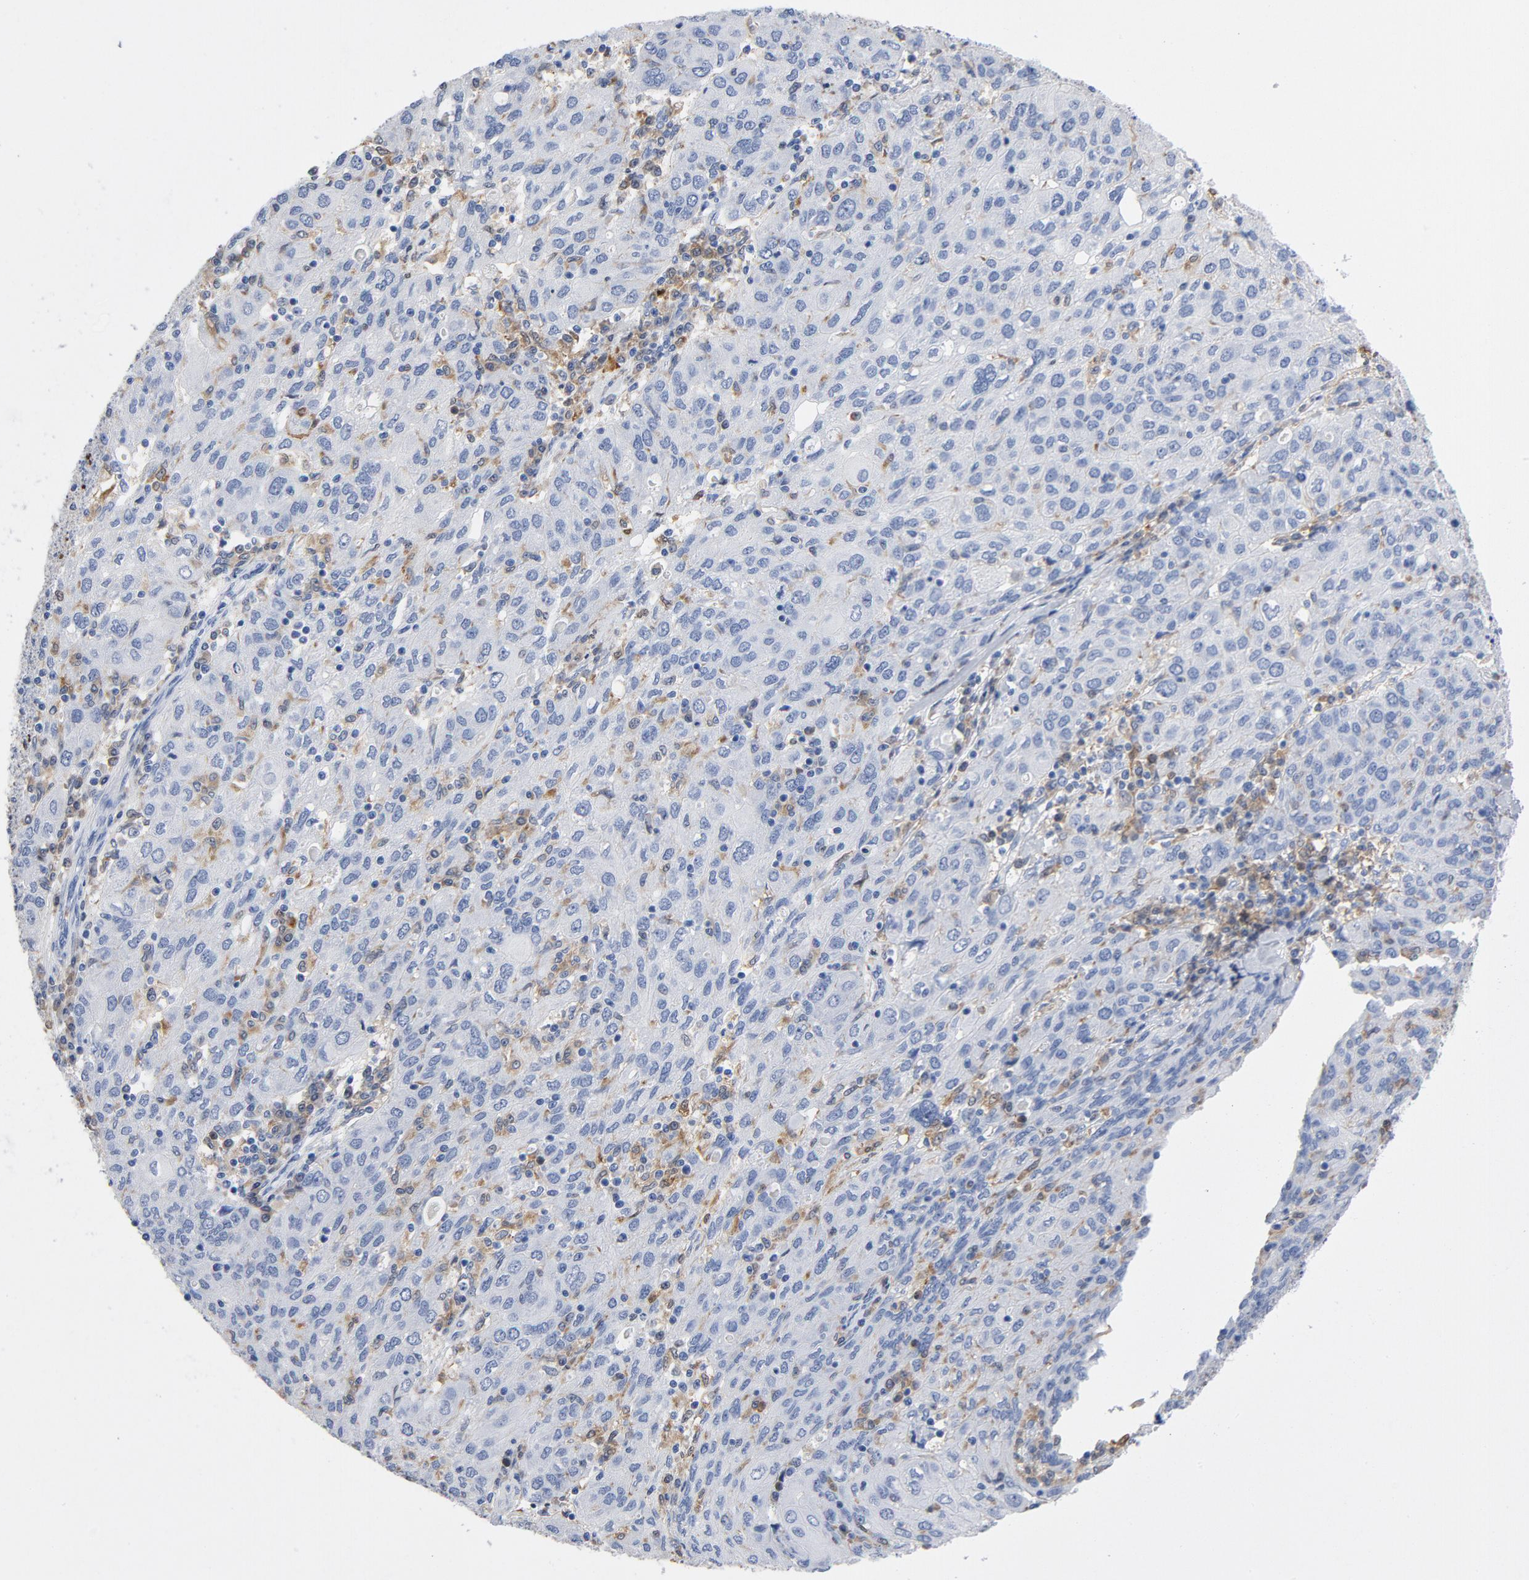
{"staining": {"intensity": "negative", "quantity": "none", "location": "none"}, "tissue": "ovarian cancer", "cell_type": "Tumor cells", "image_type": "cancer", "snomed": [{"axis": "morphology", "description": "Carcinoma, endometroid"}, {"axis": "topography", "description": "Ovary"}], "caption": "Tumor cells are negative for brown protein staining in ovarian cancer.", "gene": "NCF1", "patient": {"sex": "female", "age": 50}}